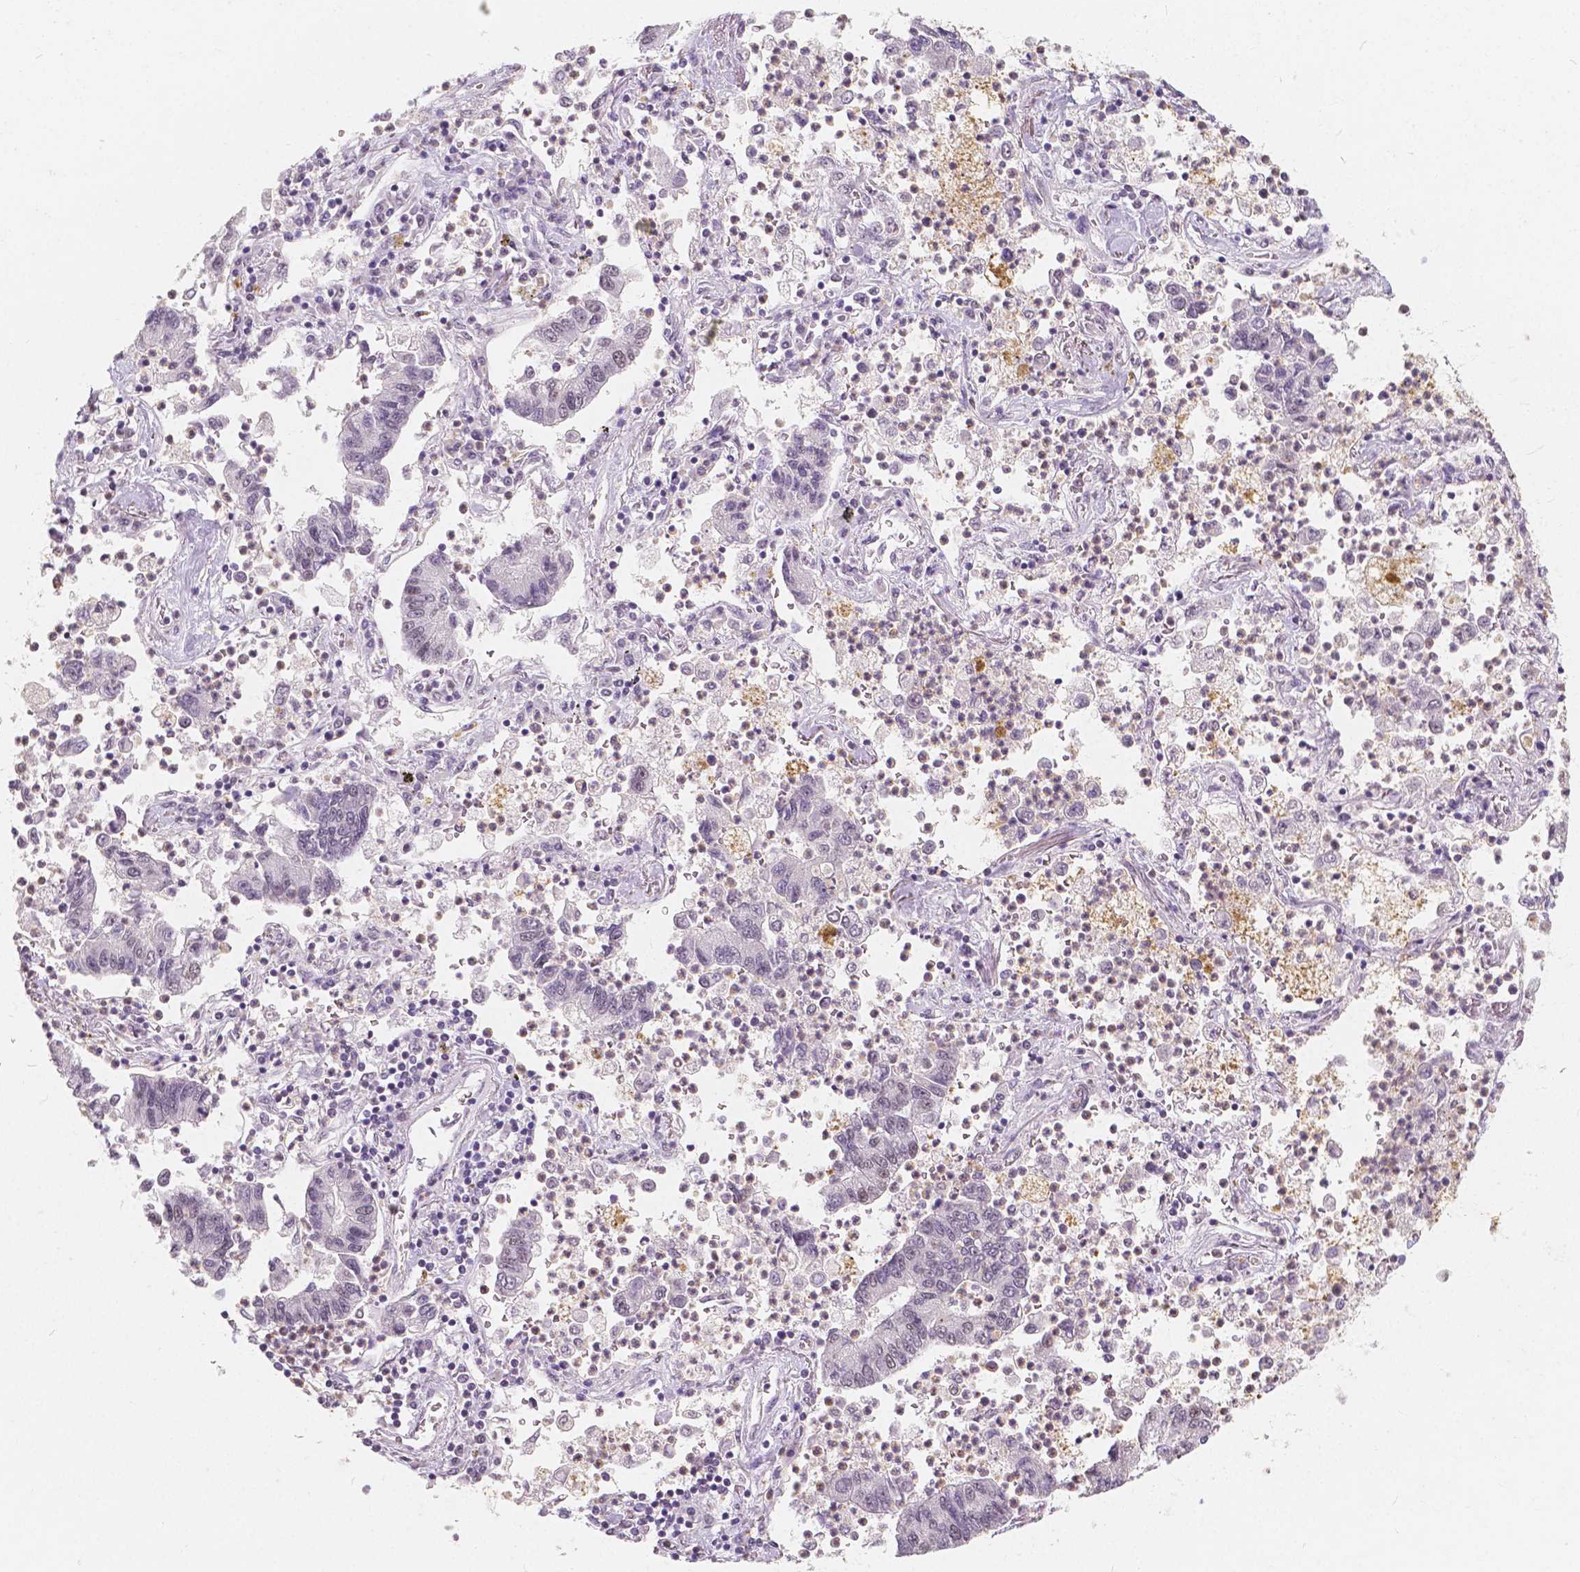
{"staining": {"intensity": "negative", "quantity": "none", "location": "none"}, "tissue": "lung cancer", "cell_type": "Tumor cells", "image_type": "cancer", "snomed": [{"axis": "morphology", "description": "Adenocarcinoma, NOS"}, {"axis": "topography", "description": "Lung"}], "caption": "A histopathology image of lung cancer (adenocarcinoma) stained for a protein demonstrates no brown staining in tumor cells.", "gene": "NOLC1", "patient": {"sex": "female", "age": 57}}